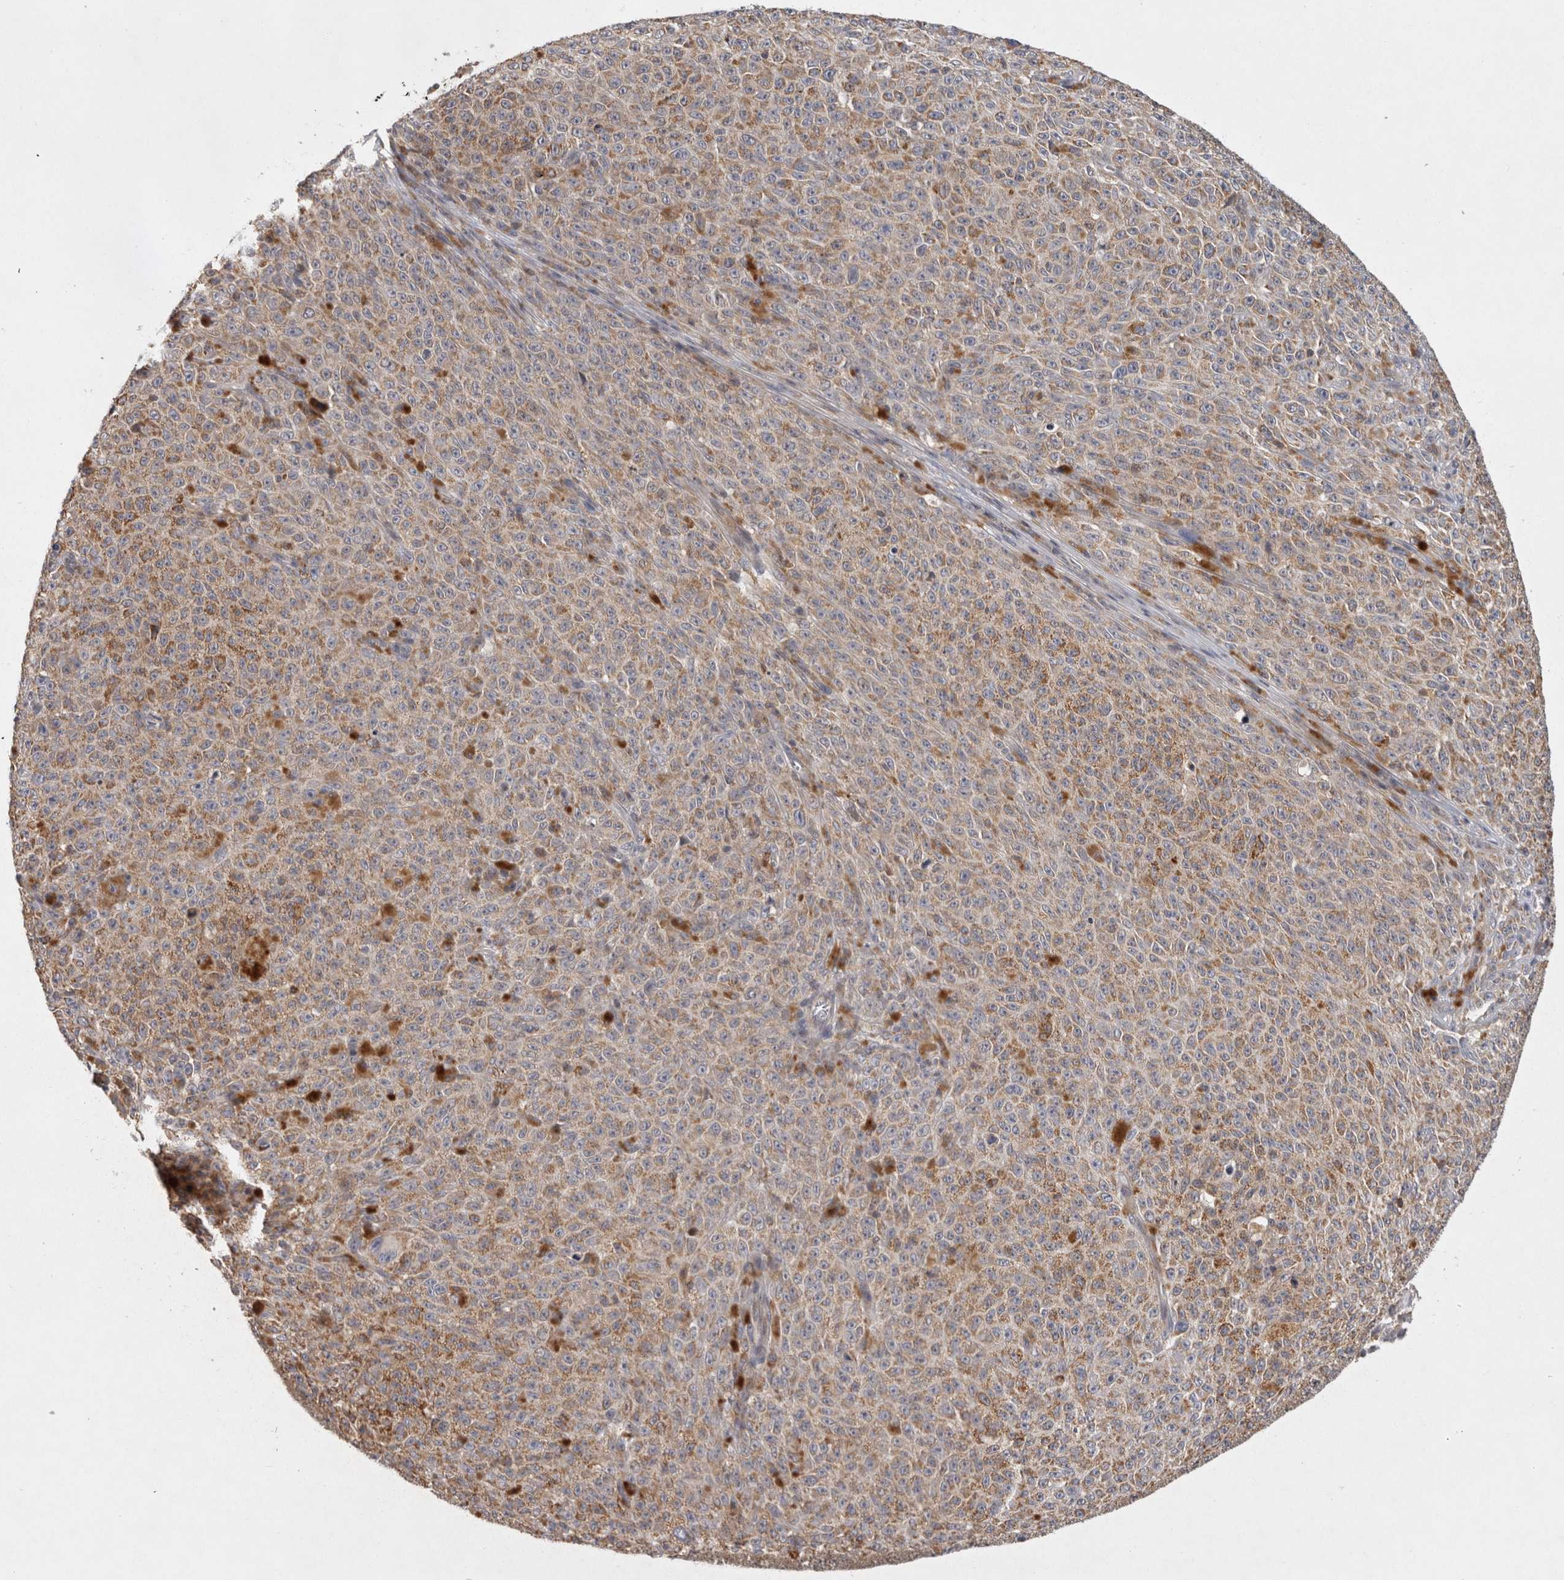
{"staining": {"intensity": "moderate", "quantity": ">75%", "location": "cytoplasmic/membranous"}, "tissue": "melanoma", "cell_type": "Tumor cells", "image_type": "cancer", "snomed": [{"axis": "morphology", "description": "Malignant melanoma, NOS"}, {"axis": "topography", "description": "Skin"}], "caption": "Protein staining of melanoma tissue exhibits moderate cytoplasmic/membranous staining in about >75% of tumor cells.", "gene": "ACAT2", "patient": {"sex": "female", "age": 82}}